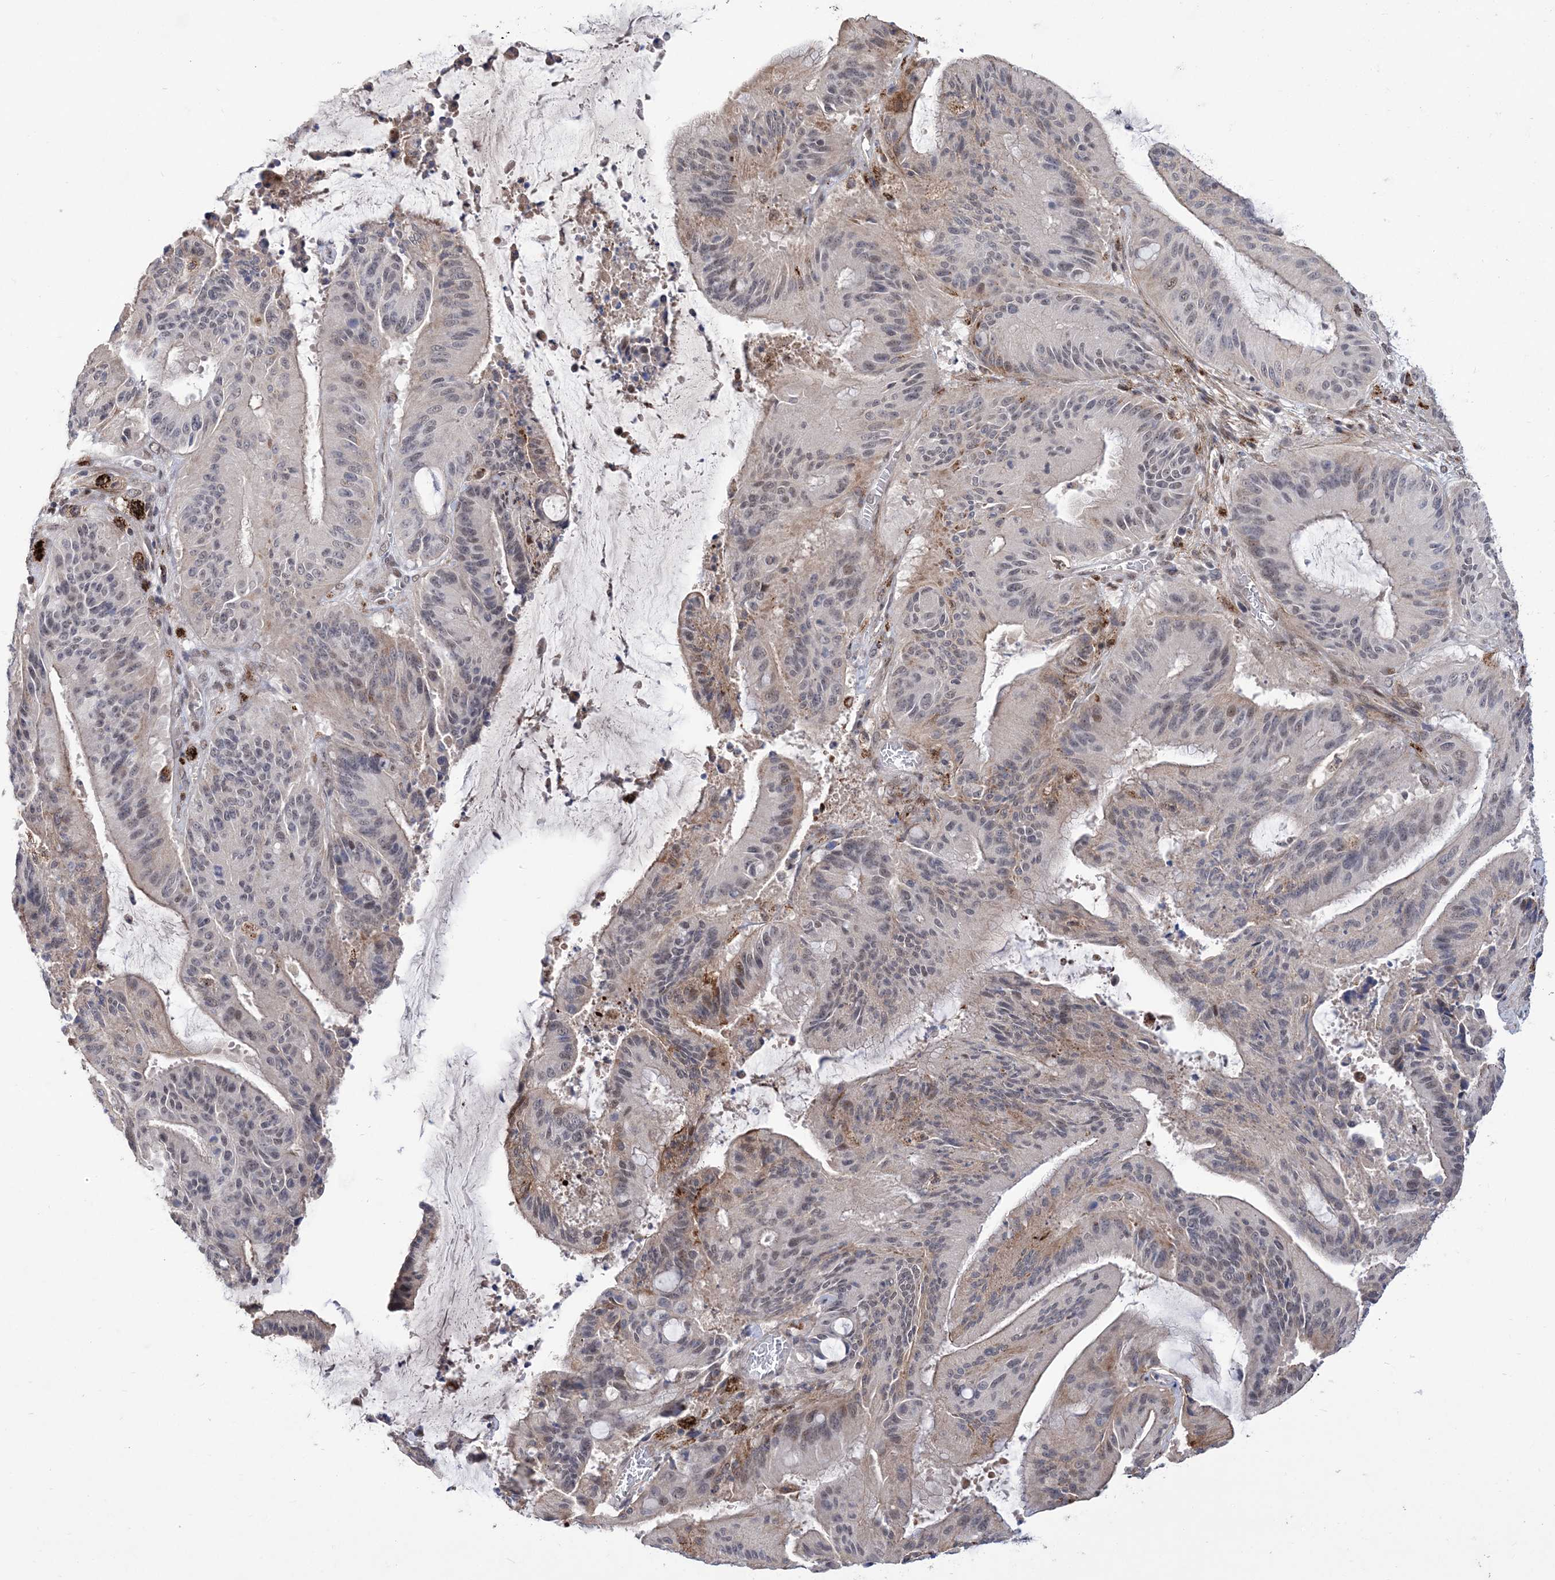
{"staining": {"intensity": "weak", "quantity": "<25%", "location": "cytoplasmic/membranous,nuclear"}, "tissue": "liver cancer", "cell_type": "Tumor cells", "image_type": "cancer", "snomed": [{"axis": "morphology", "description": "Normal tissue, NOS"}, {"axis": "morphology", "description": "Cholangiocarcinoma"}, {"axis": "topography", "description": "Liver"}, {"axis": "topography", "description": "Peripheral nerve tissue"}], "caption": "This is an immunohistochemistry histopathology image of liver cancer. There is no positivity in tumor cells.", "gene": "BOD1L1", "patient": {"sex": "female", "age": 73}}